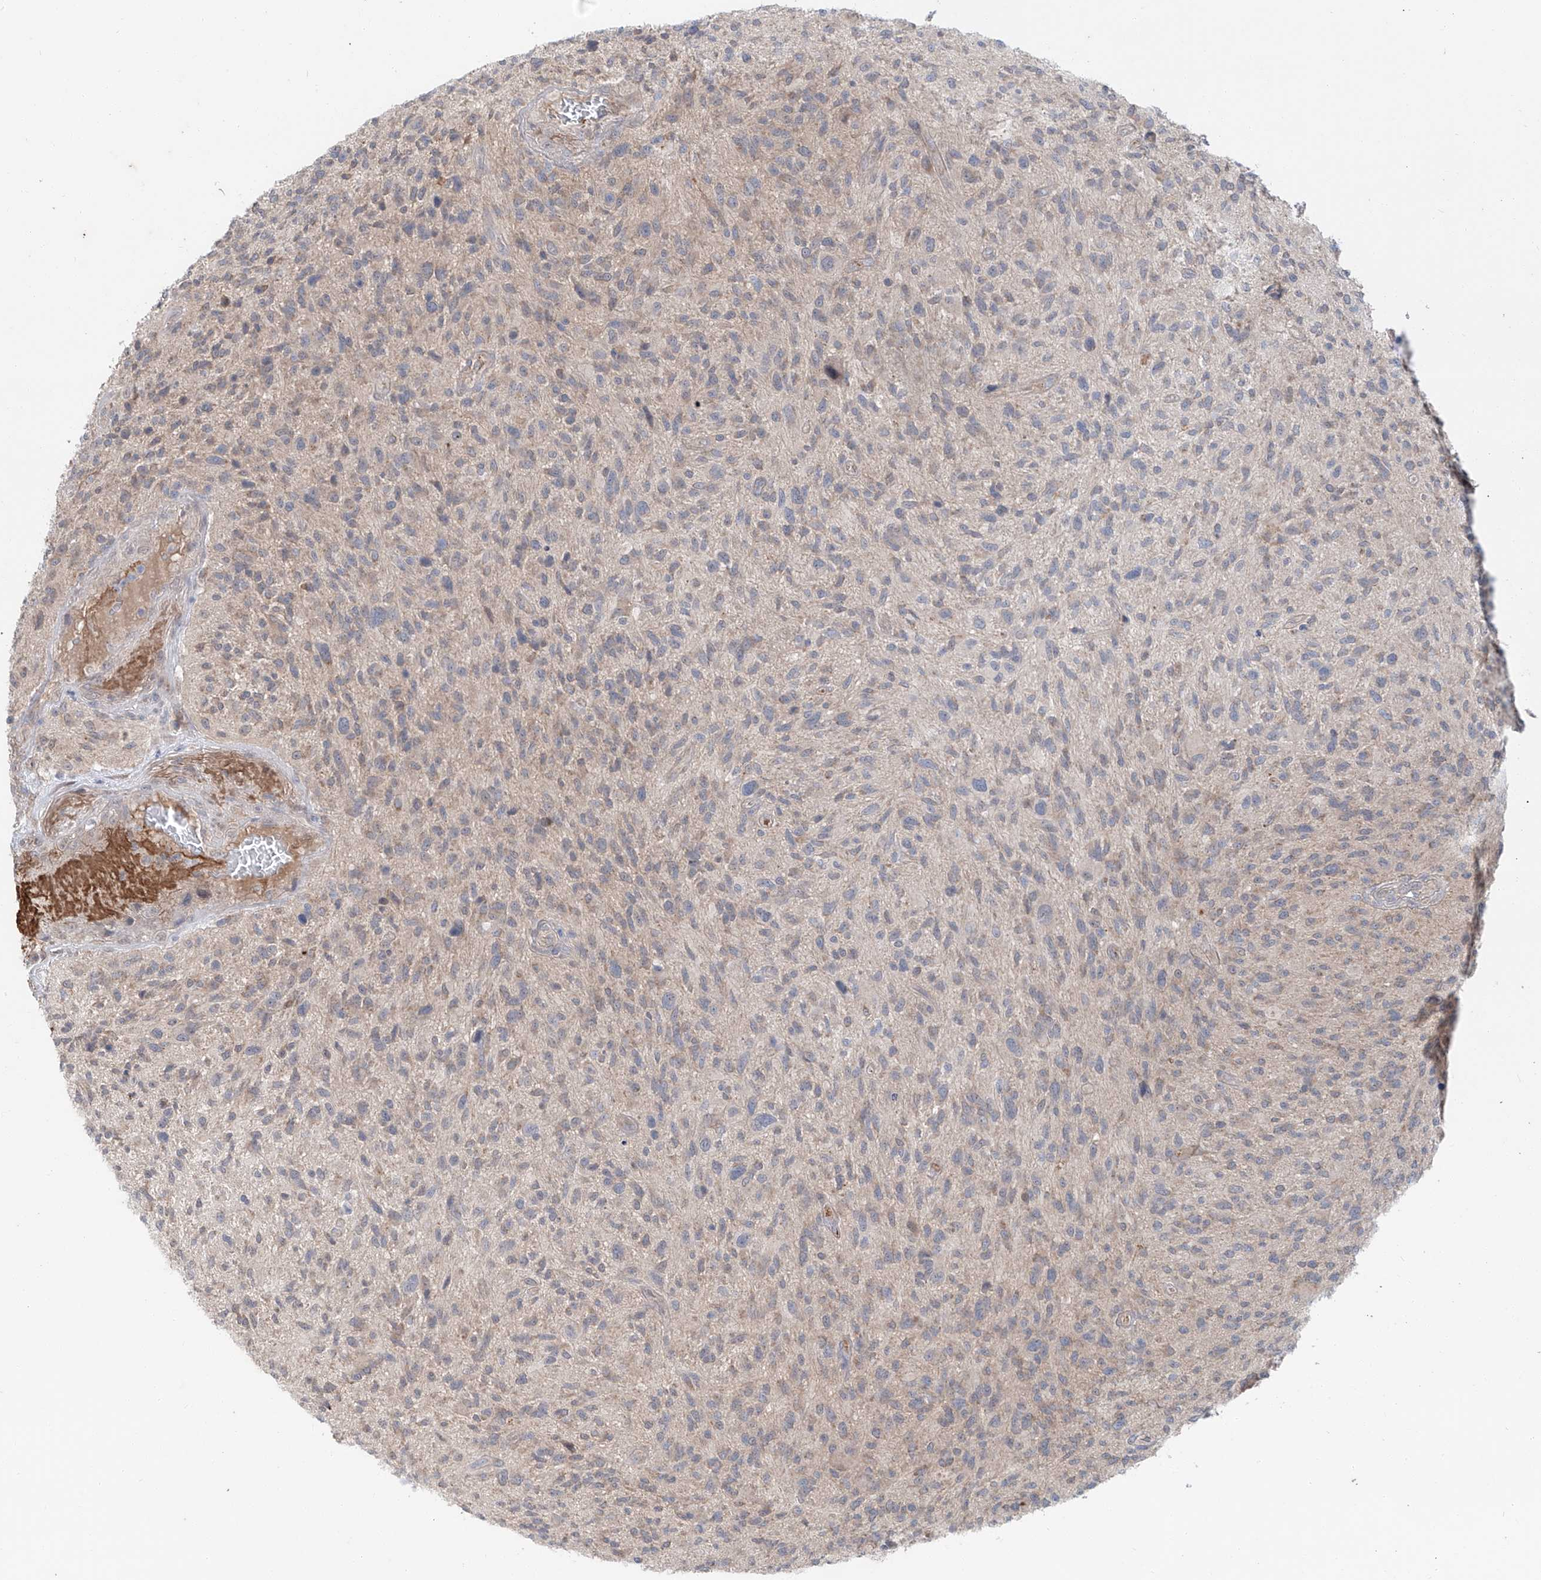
{"staining": {"intensity": "weak", "quantity": "<25%", "location": "cytoplasmic/membranous"}, "tissue": "glioma", "cell_type": "Tumor cells", "image_type": "cancer", "snomed": [{"axis": "morphology", "description": "Glioma, malignant, High grade"}, {"axis": "topography", "description": "Brain"}], "caption": "A high-resolution micrograph shows immunohistochemistry staining of glioma, which reveals no significant staining in tumor cells.", "gene": "SIX4", "patient": {"sex": "male", "age": 47}}